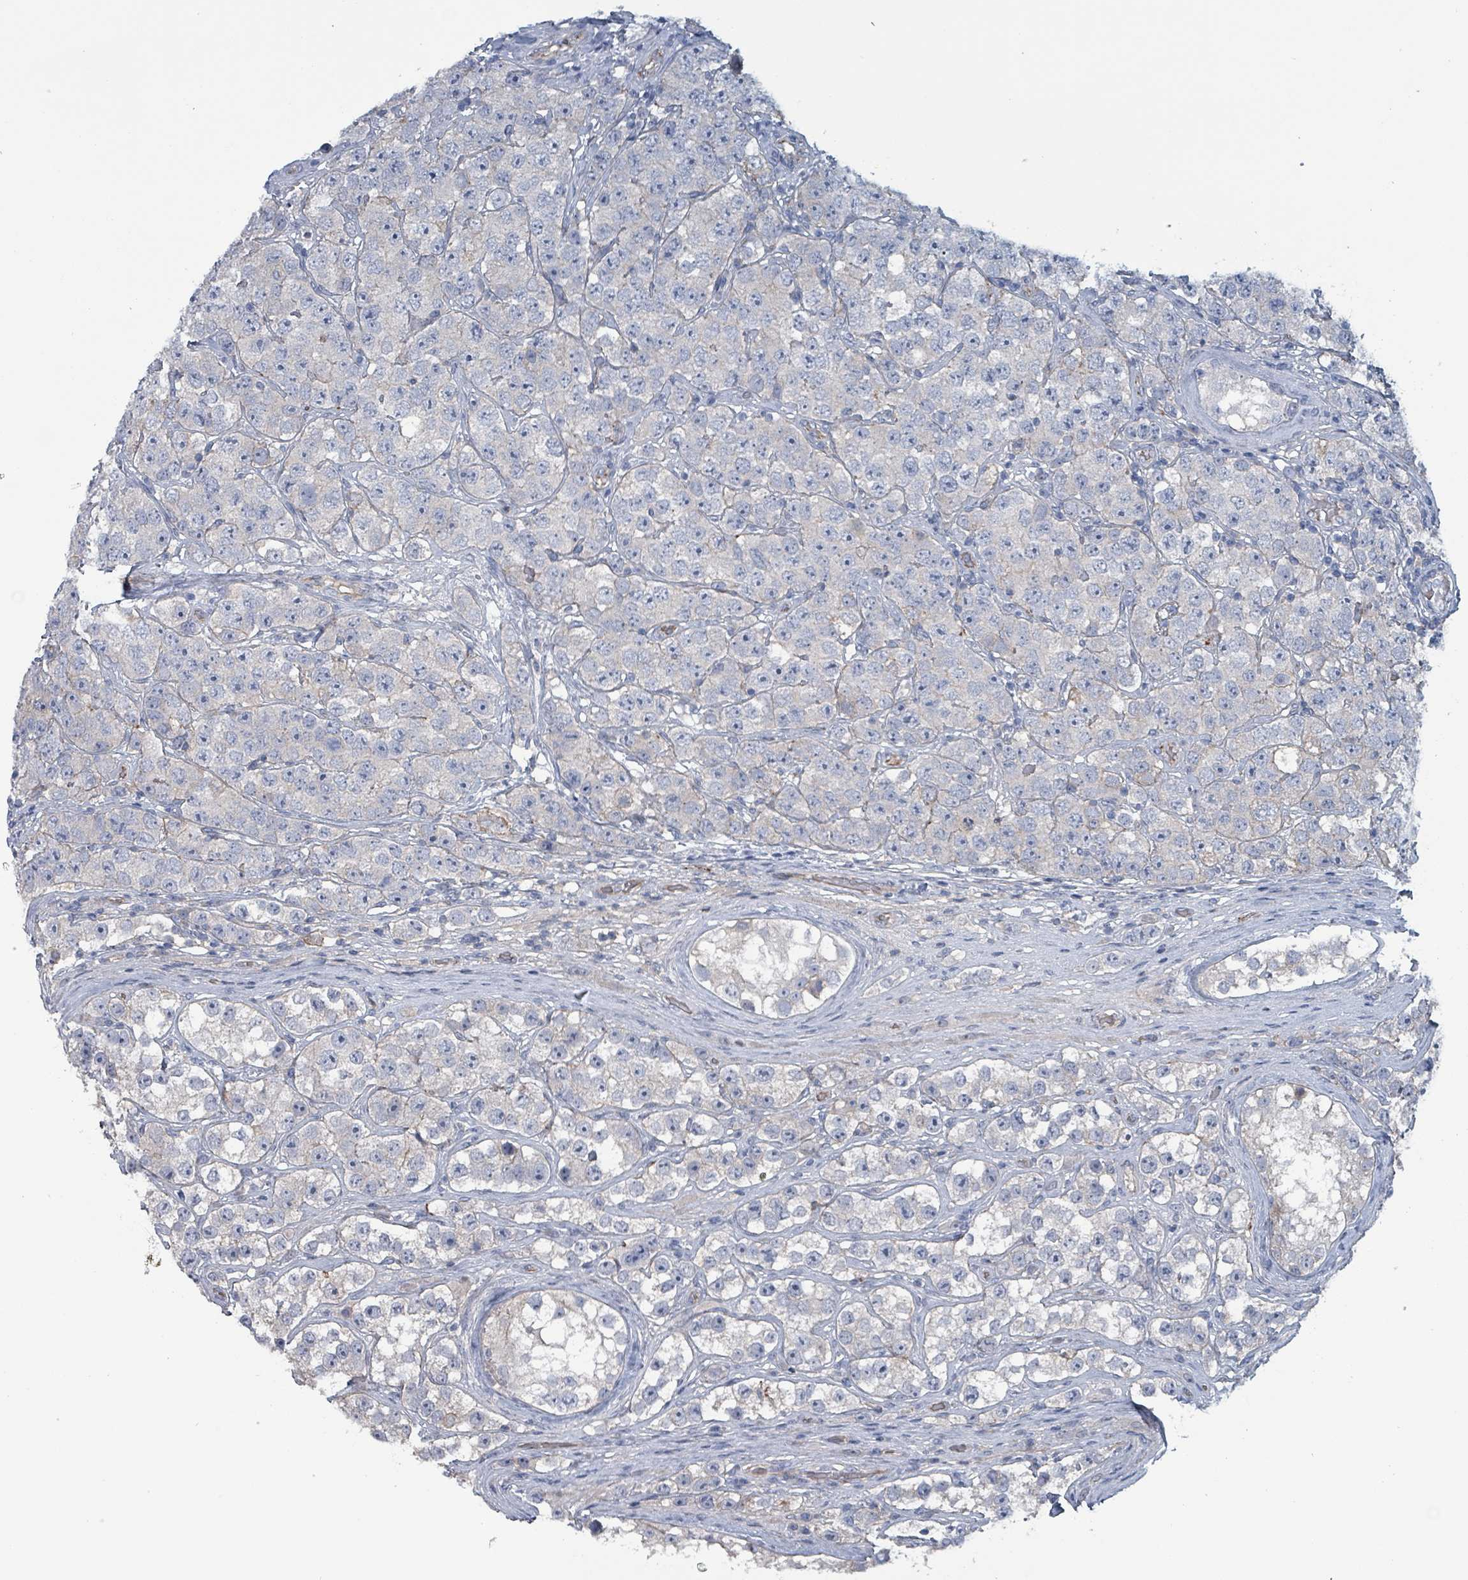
{"staining": {"intensity": "negative", "quantity": "none", "location": "none"}, "tissue": "testis cancer", "cell_type": "Tumor cells", "image_type": "cancer", "snomed": [{"axis": "morphology", "description": "Seminoma, NOS"}, {"axis": "topography", "description": "Testis"}], "caption": "Tumor cells show no significant expression in testis seminoma. (IHC, brightfield microscopy, high magnification).", "gene": "TAAR5", "patient": {"sex": "male", "age": 28}}